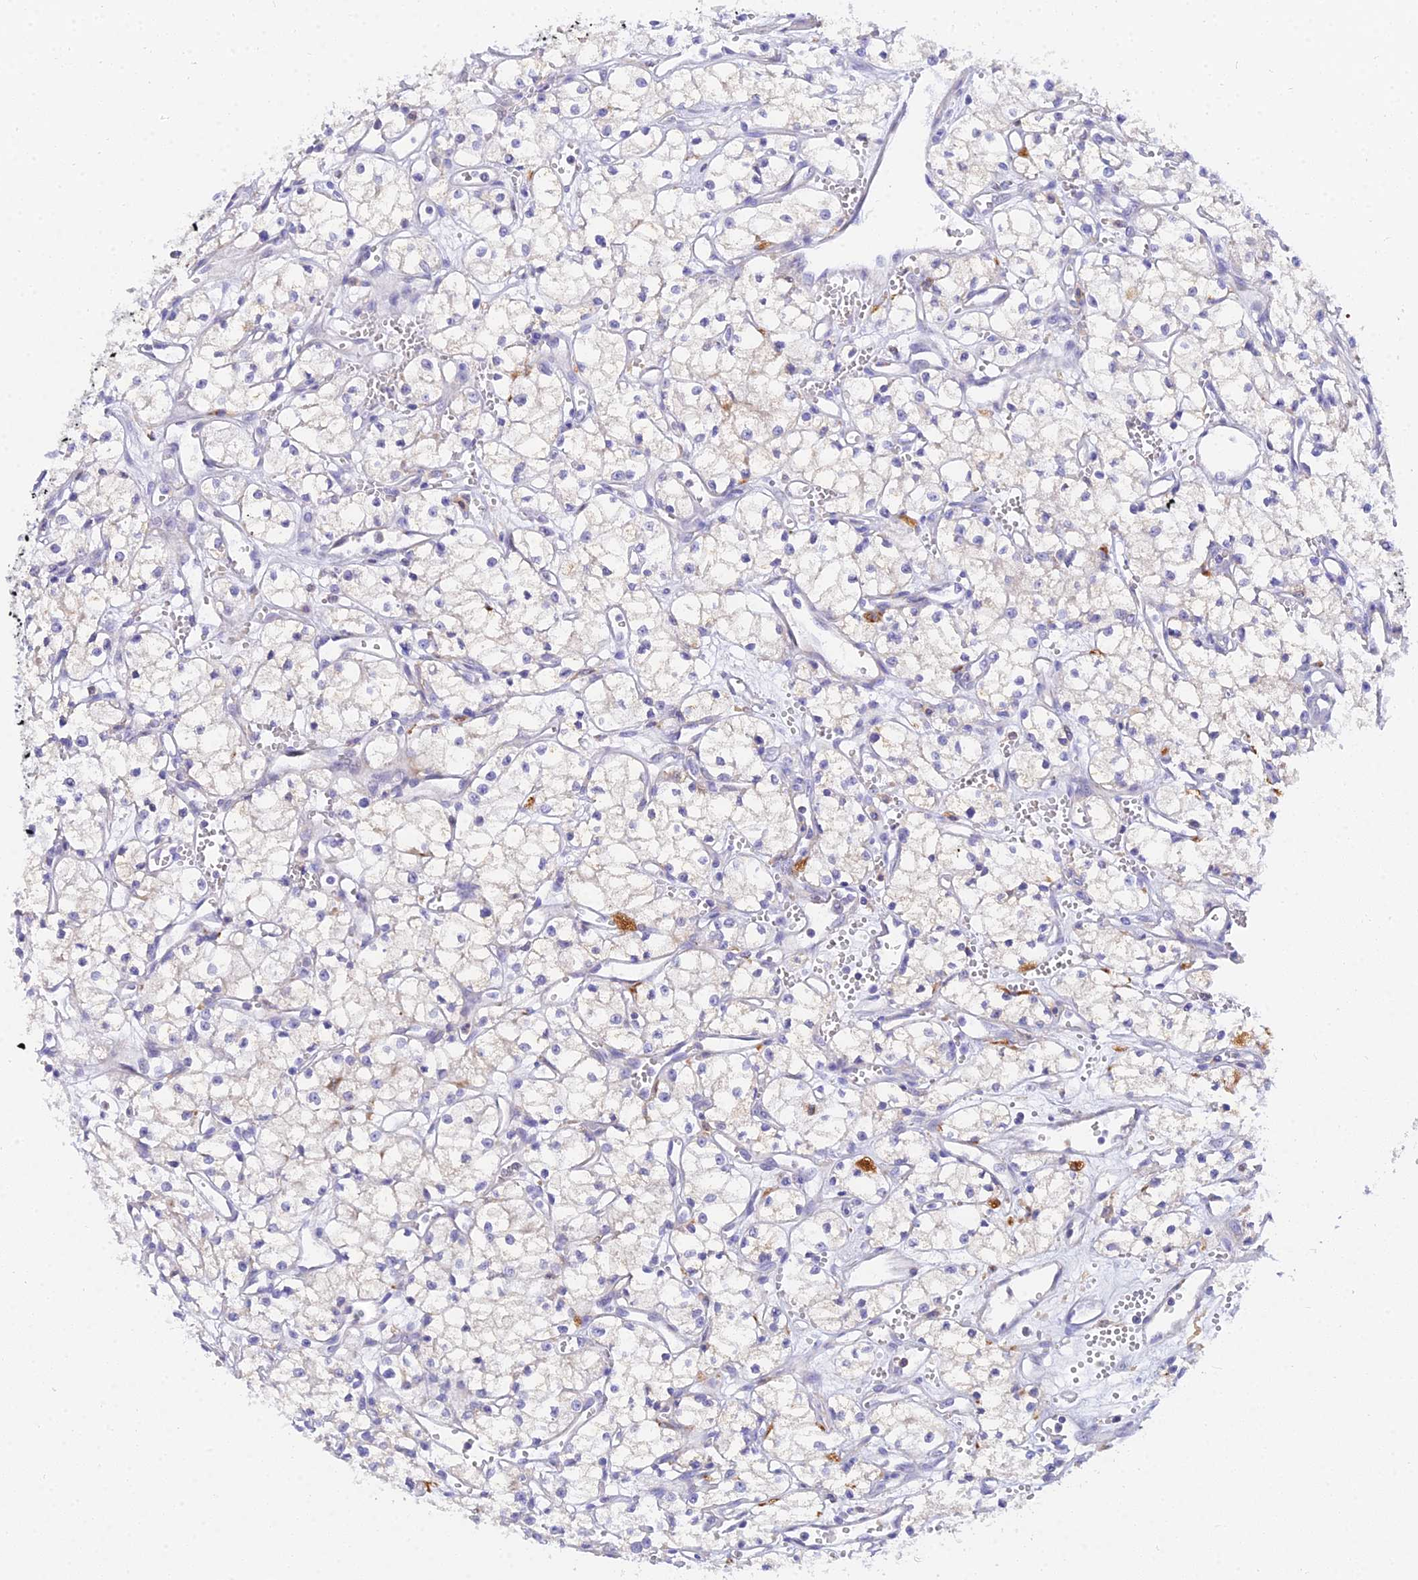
{"staining": {"intensity": "negative", "quantity": "none", "location": "none"}, "tissue": "renal cancer", "cell_type": "Tumor cells", "image_type": "cancer", "snomed": [{"axis": "morphology", "description": "Adenocarcinoma, NOS"}, {"axis": "topography", "description": "Kidney"}], "caption": "Immunohistochemistry micrograph of renal cancer stained for a protein (brown), which demonstrates no staining in tumor cells.", "gene": "ARL8B", "patient": {"sex": "male", "age": 59}}